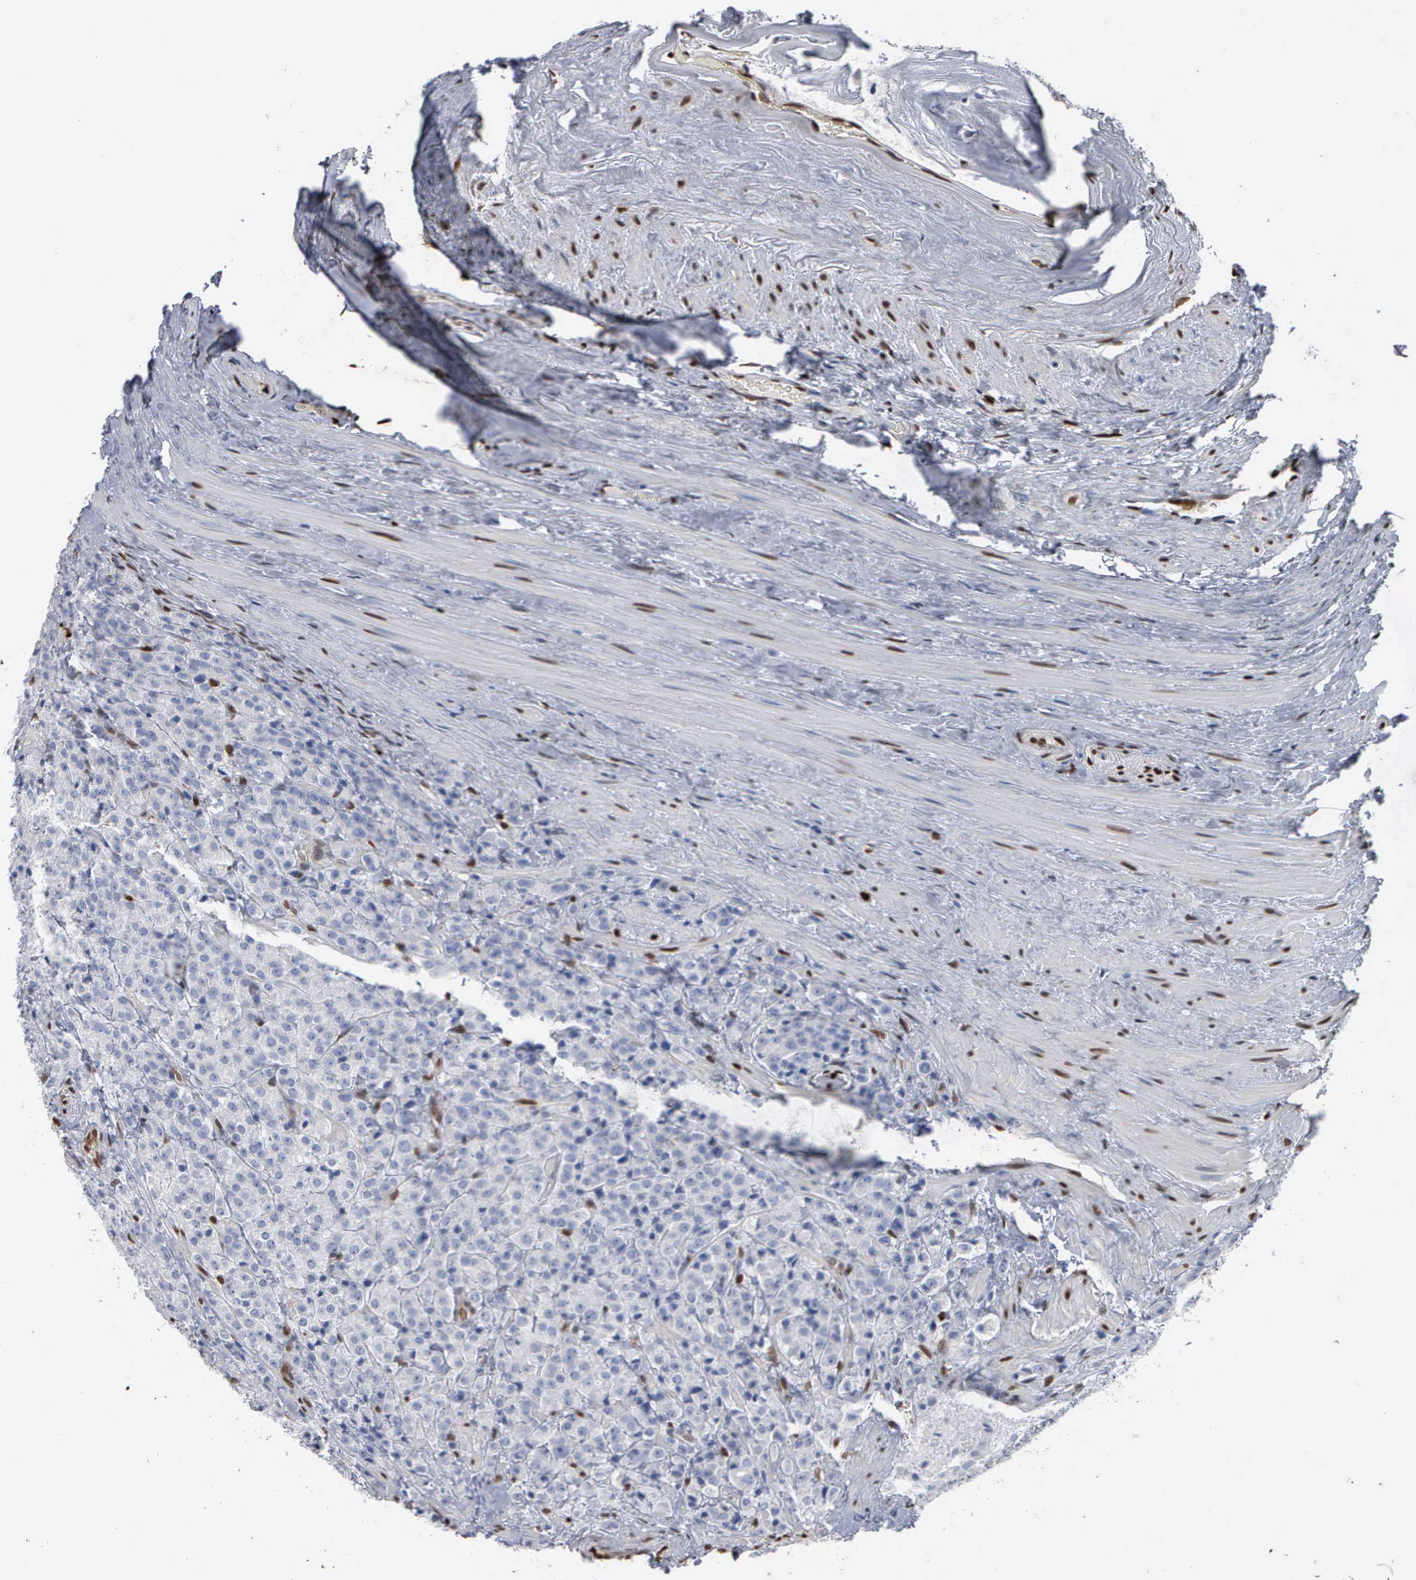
{"staining": {"intensity": "negative", "quantity": "none", "location": "none"}, "tissue": "prostate cancer", "cell_type": "Tumor cells", "image_type": "cancer", "snomed": [{"axis": "morphology", "description": "Adenocarcinoma, Medium grade"}, {"axis": "topography", "description": "Prostate"}], "caption": "Immunohistochemical staining of human medium-grade adenocarcinoma (prostate) shows no significant positivity in tumor cells.", "gene": "FGF2", "patient": {"sex": "male", "age": 70}}